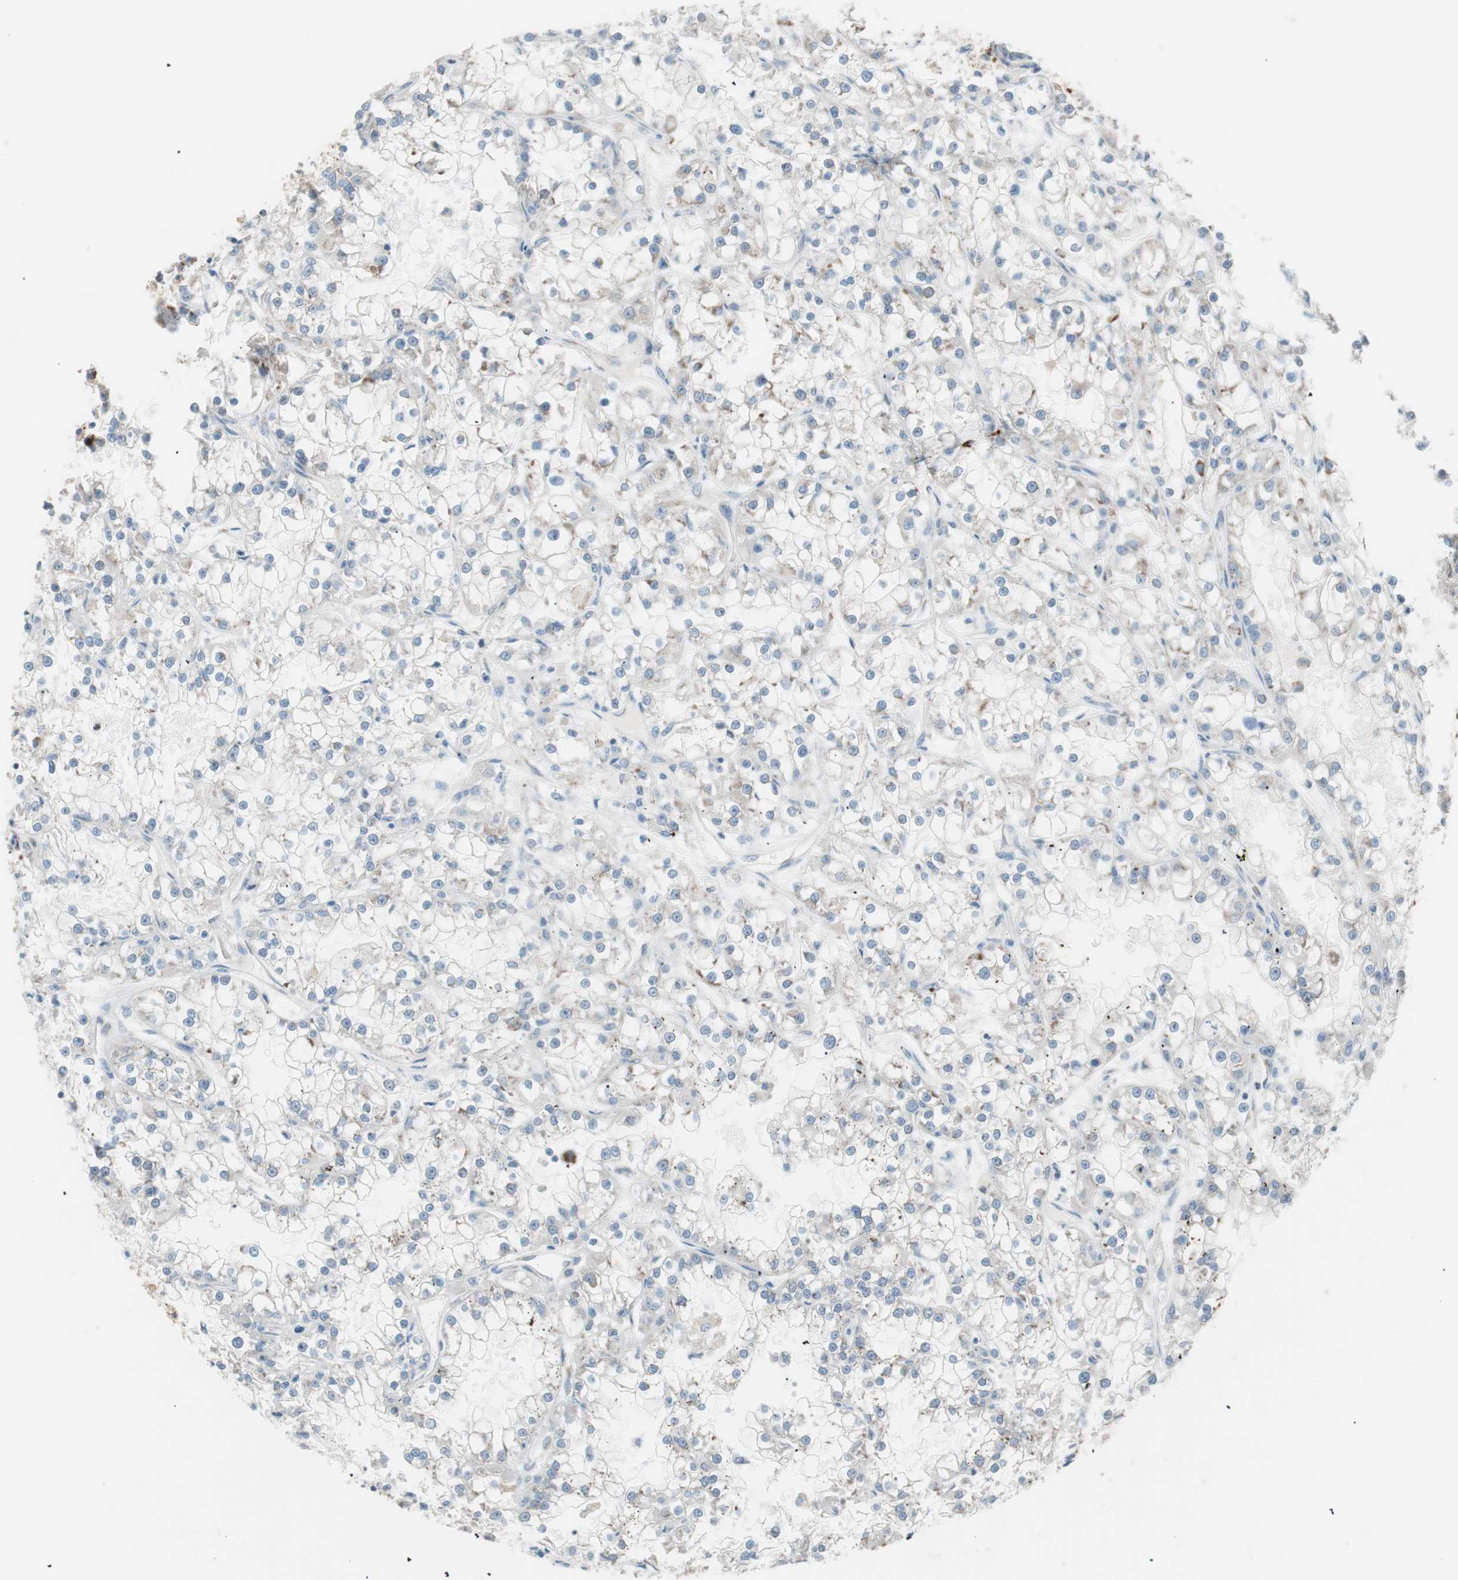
{"staining": {"intensity": "moderate", "quantity": "25%-75%", "location": "cytoplasmic/membranous"}, "tissue": "renal cancer", "cell_type": "Tumor cells", "image_type": "cancer", "snomed": [{"axis": "morphology", "description": "Adenocarcinoma, NOS"}, {"axis": "topography", "description": "Kidney"}], "caption": "Immunohistochemical staining of human renal adenocarcinoma shows medium levels of moderate cytoplasmic/membranous protein staining in about 25%-75% of tumor cells.", "gene": "P4HTM", "patient": {"sex": "female", "age": 52}}